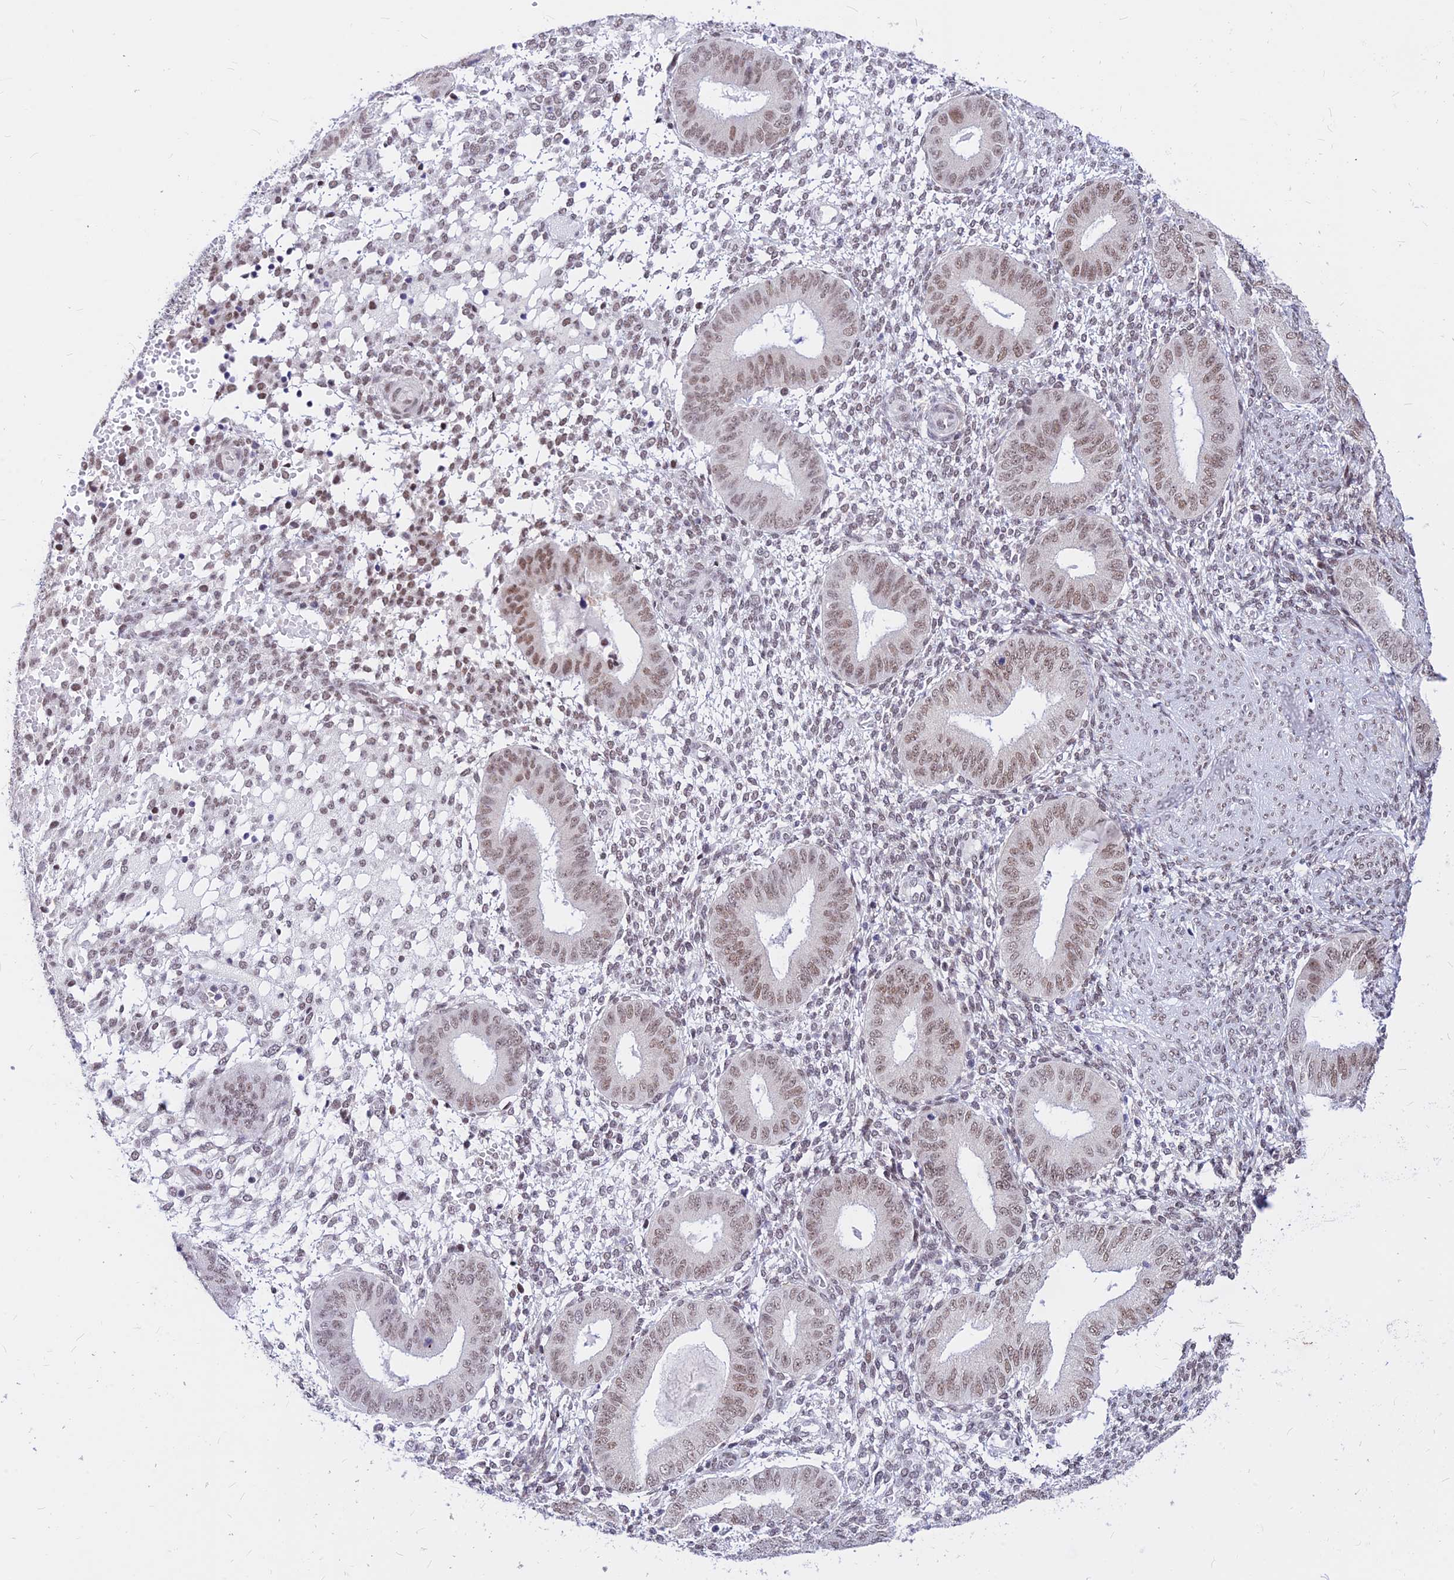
{"staining": {"intensity": "weak", "quantity": "<25%", "location": "nuclear"}, "tissue": "endometrium", "cell_type": "Cells in endometrial stroma", "image_type": "normal", "snomed": [{"axis": "morphology", "description": "Normal tissue, NOS"}, {"axis": "topography", "description": "Endometrium"}], "caption": "Immunohistochemistry of unremarkable endometrium shows no positivity in cells in endometrial stroma. The staining is performed using DAB brown chromogen with nuclei counter-stained in using hematoxylin.", "gene": "KCTD13", "patient": {"sex": "female", "age": 49}}